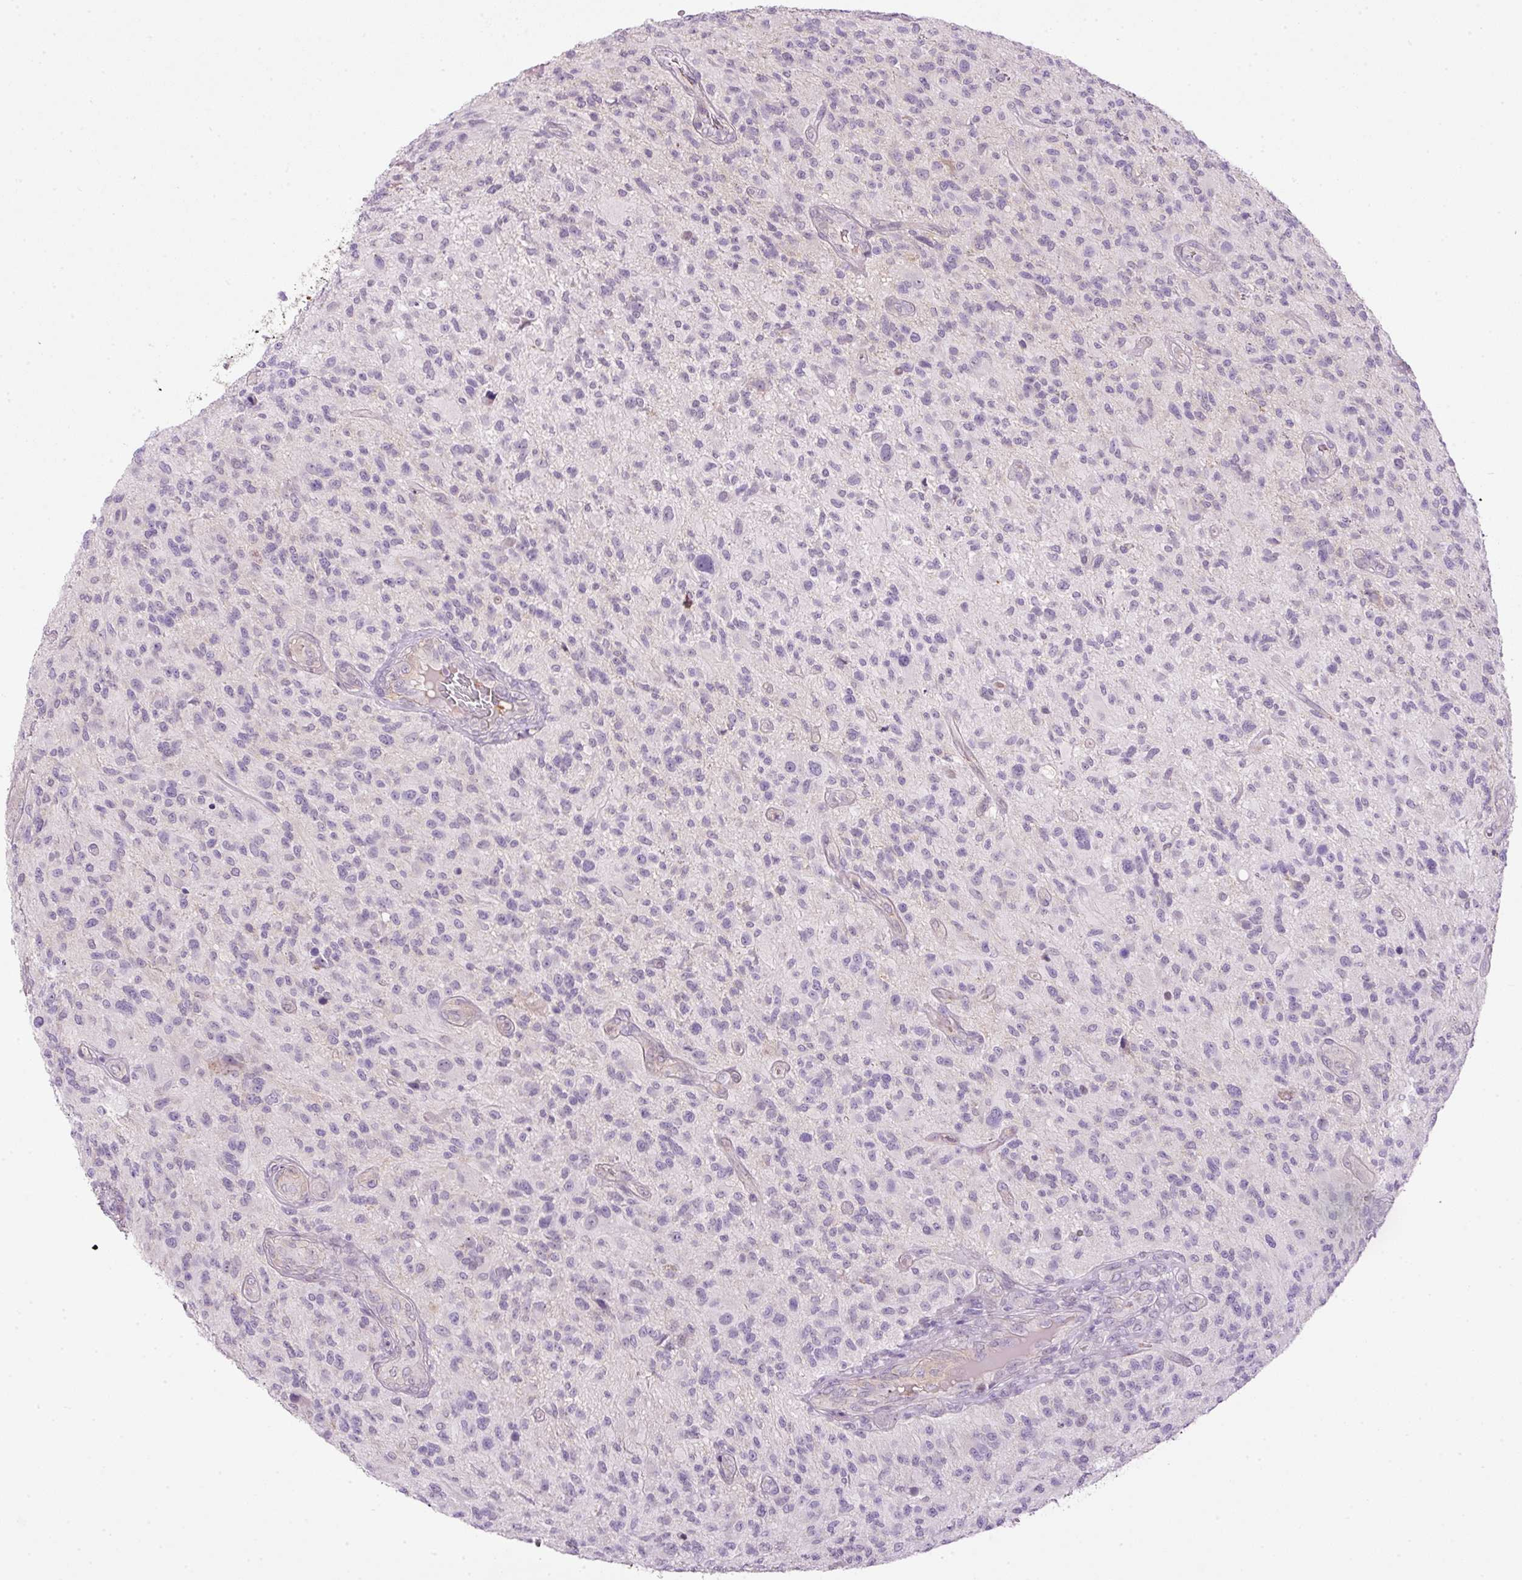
{"staining": {"intensity": "negative", "quantity": "none", "location": "none"}, "tissue": "glioma", "cell_type": "Tumor cells", "image_type": "cancer", "snomed": [{"axis": "morphology", "description": "Glioma, malignant, High grade"}, {"axis": "topography", "description": "Brain"}], "caption": "This is a photomicrograph of immunohistochemistry staining of malignant glioma (high-grade), which shows no positivity in tumor cells.", "gene": "SRC", "patient": {"sex": "male", "age": 47}}